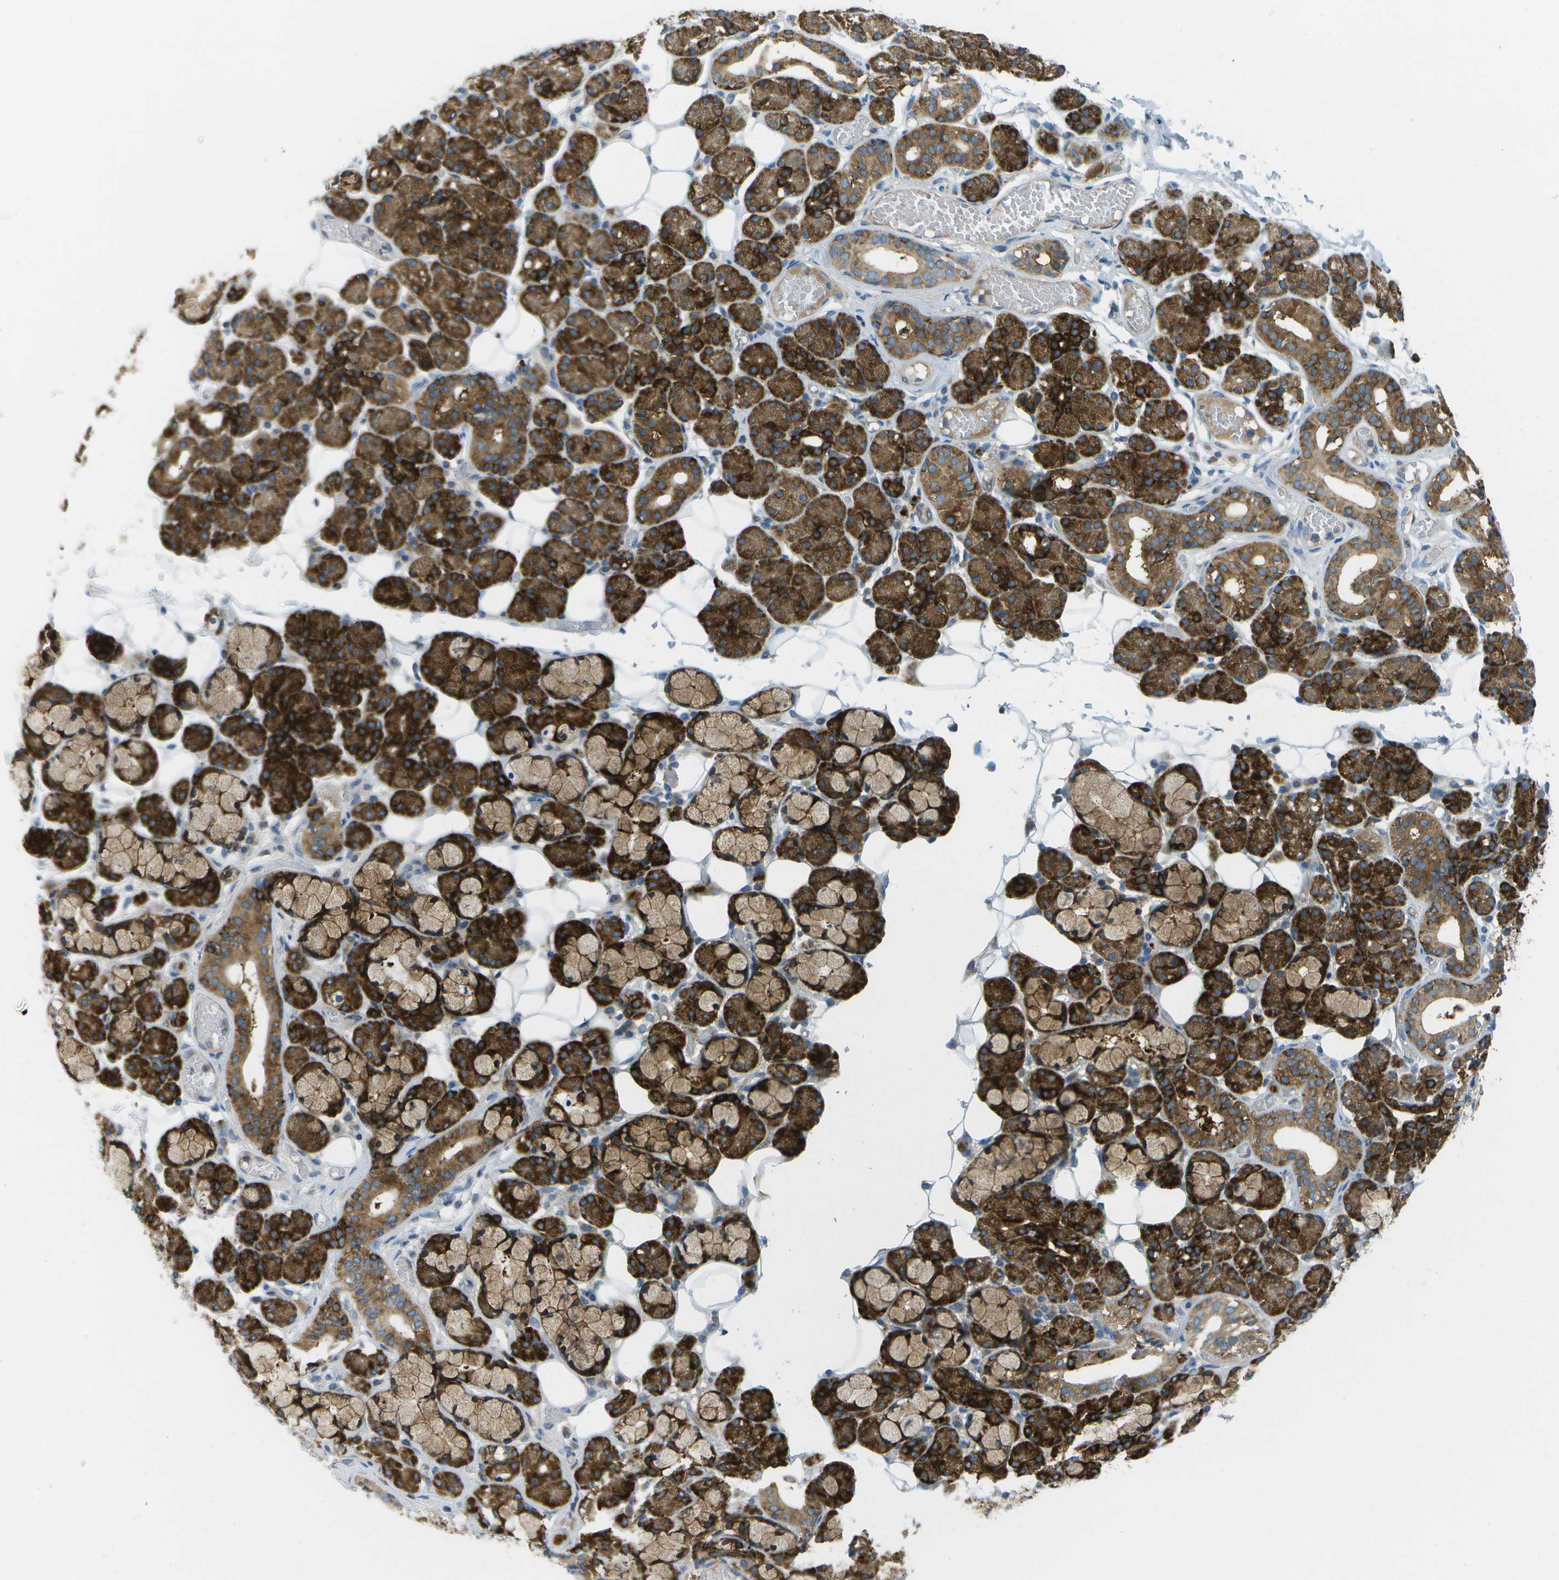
{"staining": {"intensity": "strong", "quantity": ">75%", "location": "cytoplasmic/membranous"}, "tissue": "salivary gland", "cell_type": "Glandular cells", "image_type": "normal", "snomed": [{"axis": "morphology", "description": "Normal tissue, NOS"}, {"axis": "topography", "description": "Salivary gland"}], "caption": "Protein positivity by immunohistochemistry demonstrates strong cytoplasmic/membranous positivity in about >75% of glandular cells in normal salivary gland. The staining is performed using DAB (3,3'-diaminobenzidine) brown chromogen to label protein expression. The nuclei are counter-stained blue using hematoxylin.", "gene": "WNK2", "patient": {"sex": "male", "age": 63}}